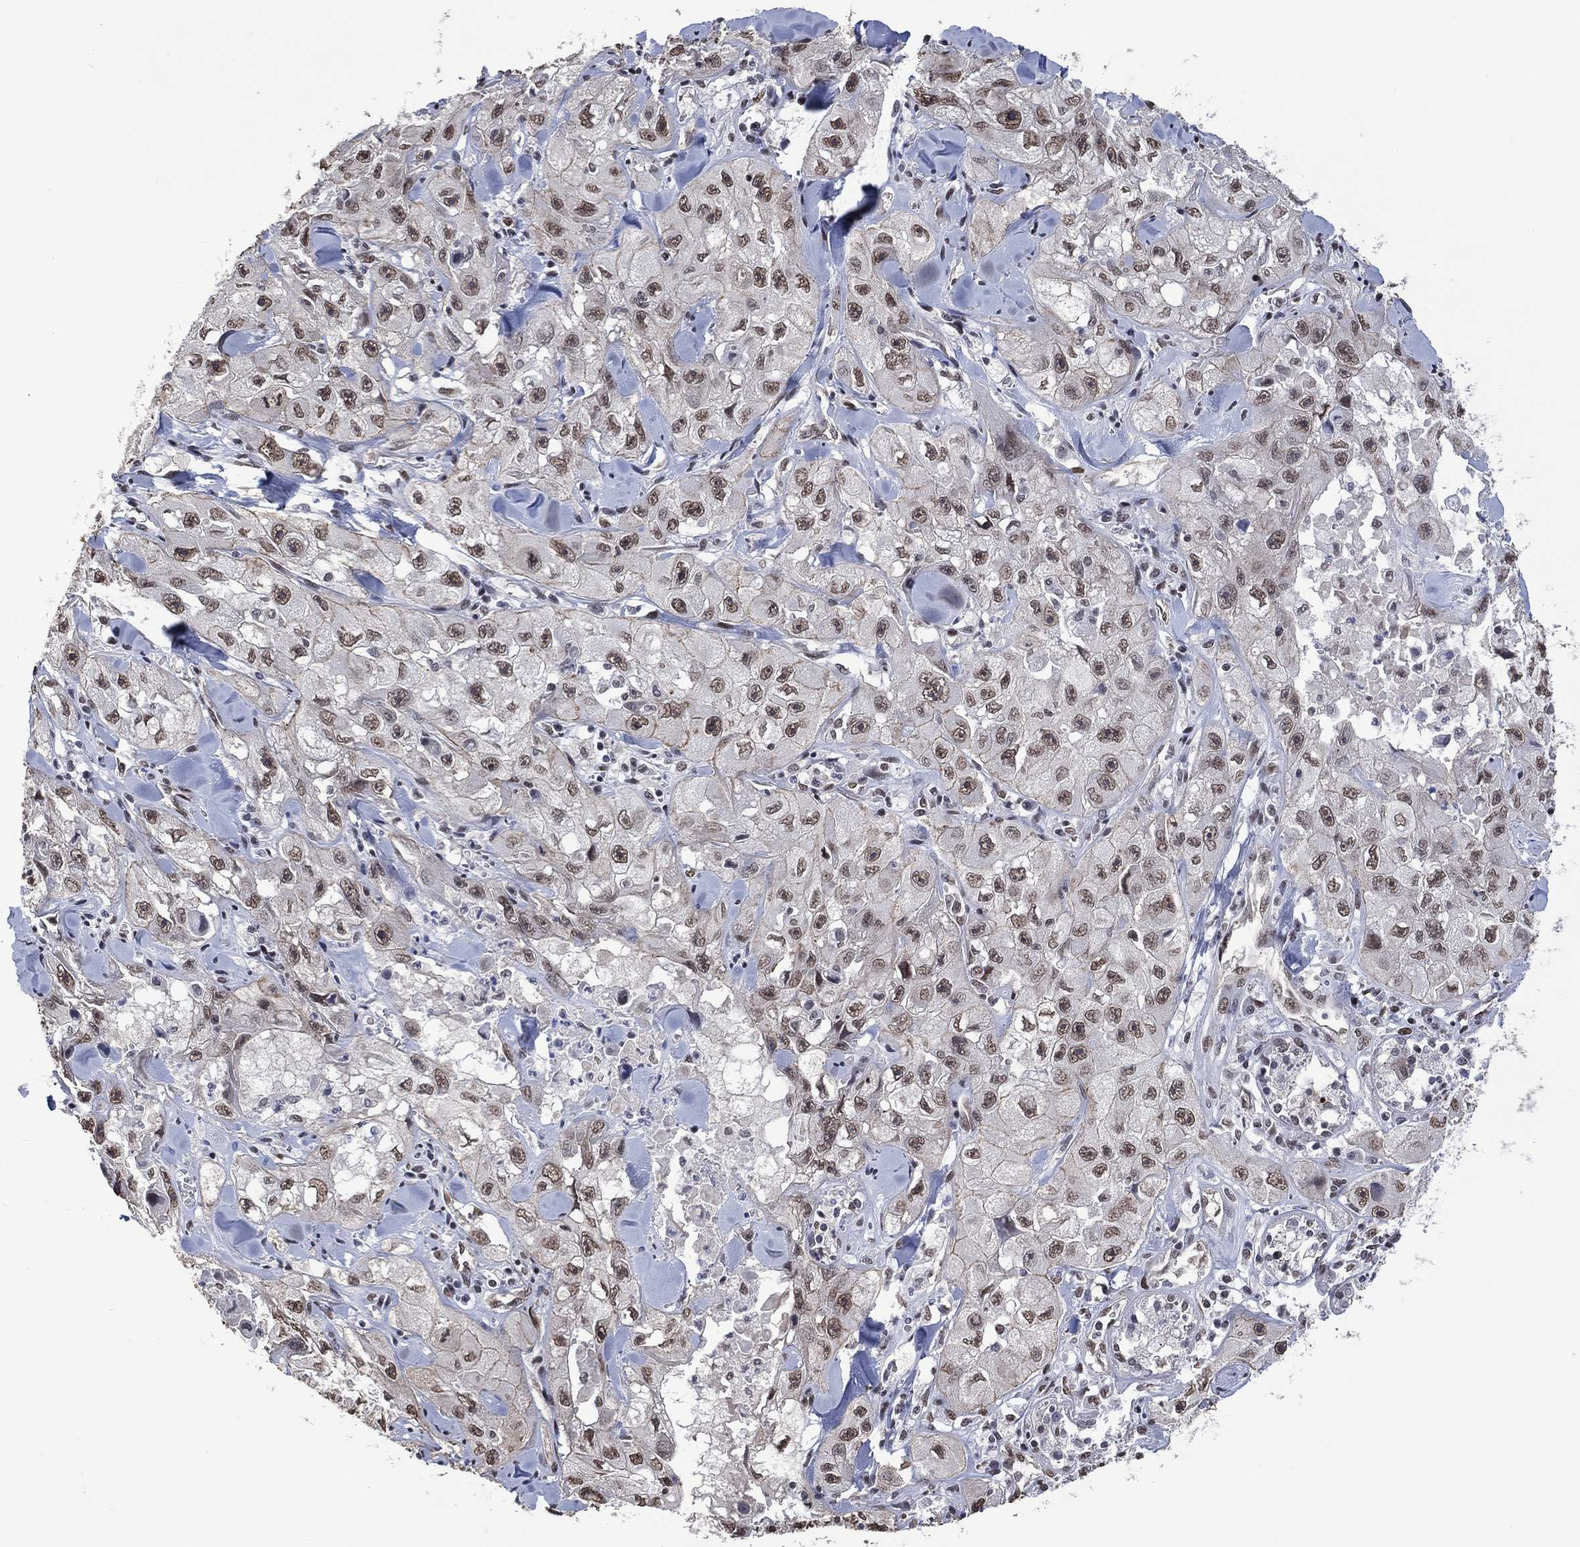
{"staining": {"intensity": "weak", "quantity": "25%-75%", "location": "nuclear"}, "tissue": "skin cancer", "cell_type": "Tumor cells", "image_type": "cancer", "snomed": [{"axis": "morphology", "description": "Squamous cell carcinoma, NOS"}, {"axis": "topography", "description": "Skin"}, {"axis": "topography", "description": "Subcutis"}], "caption": "This photomicrograph exhibits squamous cell carcinoma (skin) stained with IHC to label a protein in brown. The nuclear of tumor cells show weak positivity for the protein. Nuclei are counter-stained blue.", "gene": "EHMT1", "patient": {"sex": "male", "age": 73}}